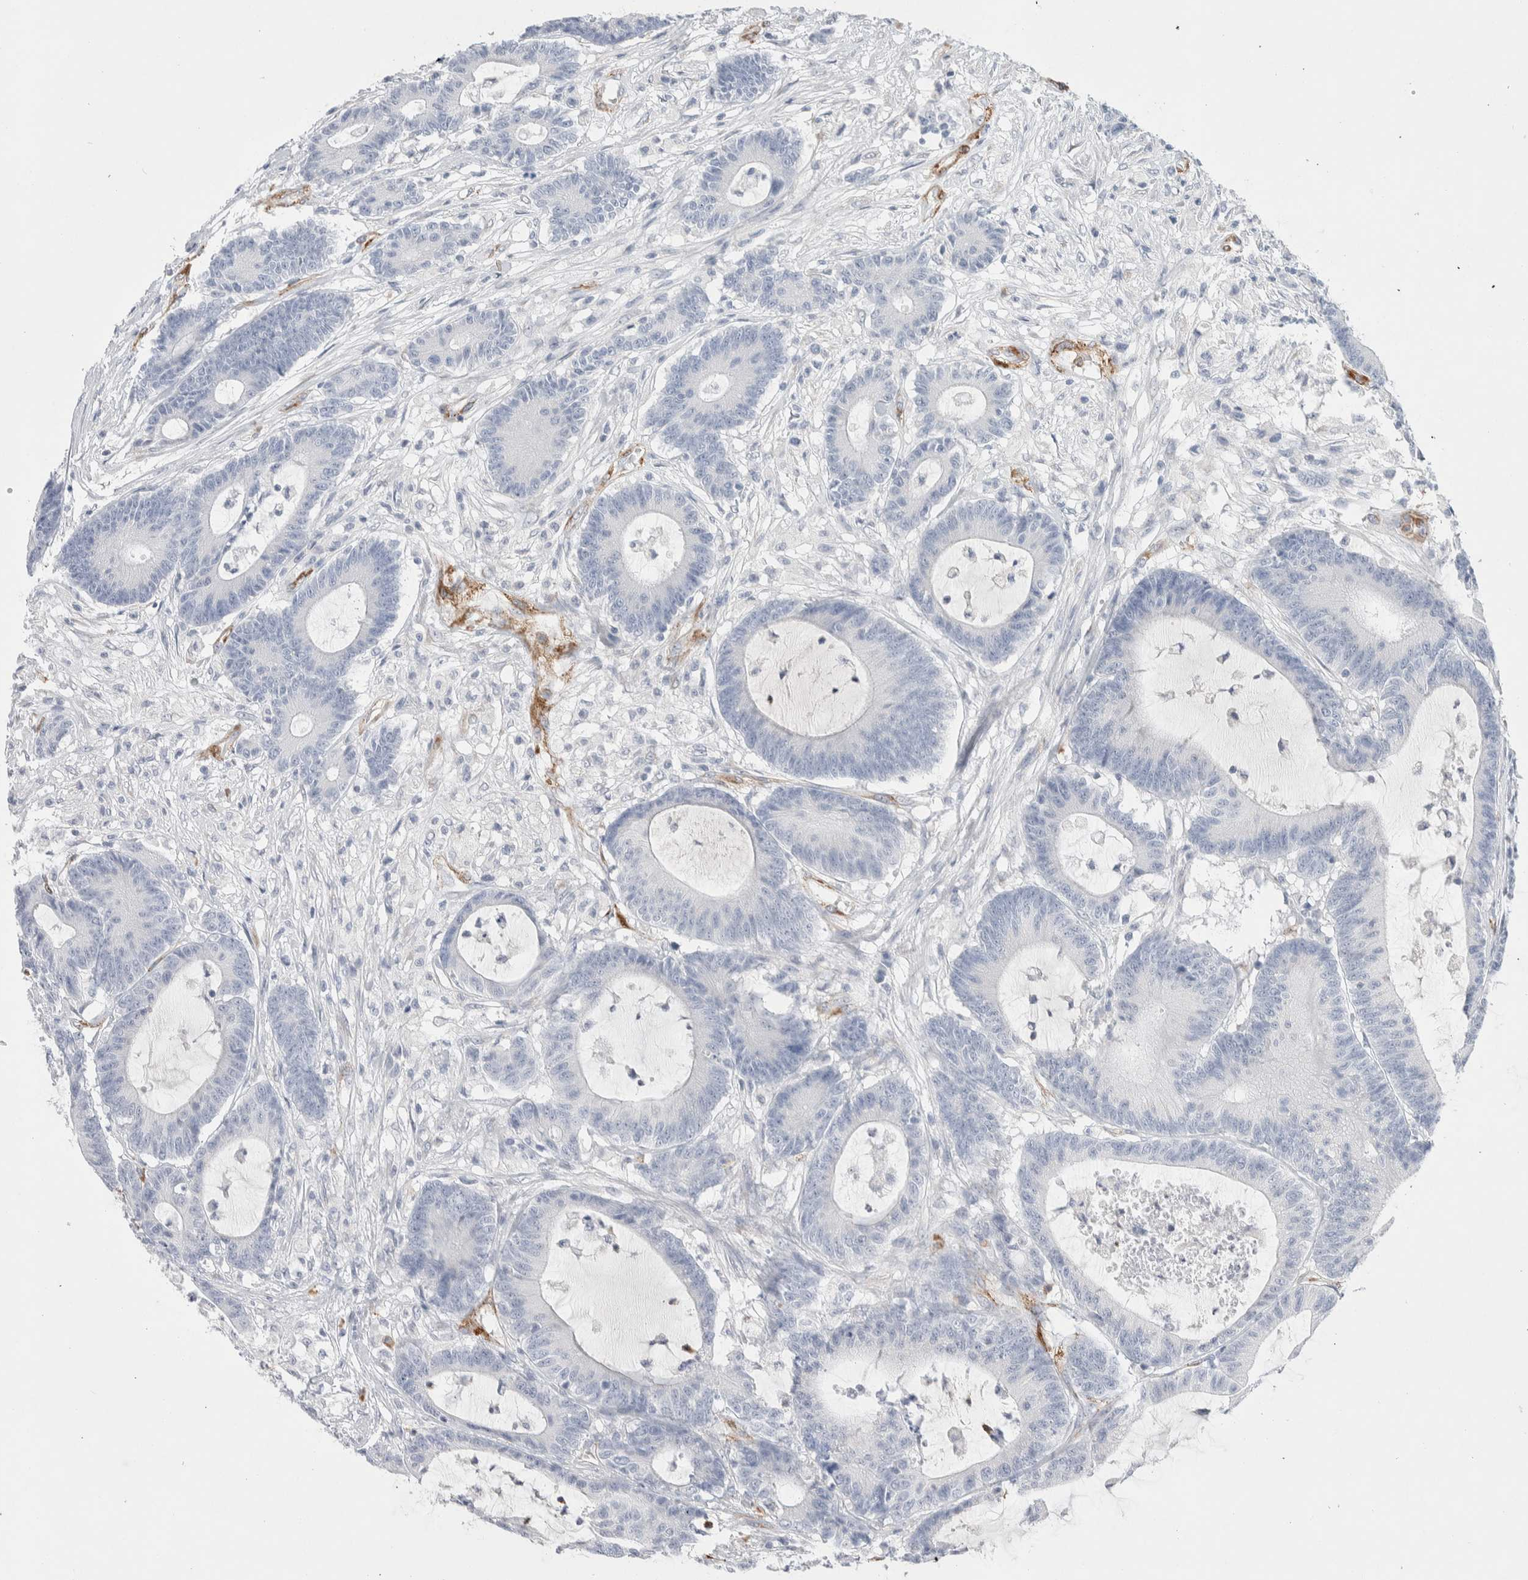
{"staining": {"intensity": "negative", "quantity": "none", "location": "none"}, "tissue": "colorectal cancer", "cell_type": "Tumor cells", "image_type": "cancer", "snomed": [{"axis": "morphology", "description": "Adenocarcinoma, NOS"}, {"axis": "topography", "description": "Colon"}], "caption": "An image of human adenocarcinoma (colorectal) is negative for staining in tumor cells.", "gene": "SEPTIN4", "patient": {"sex": "female", "age": 84}}